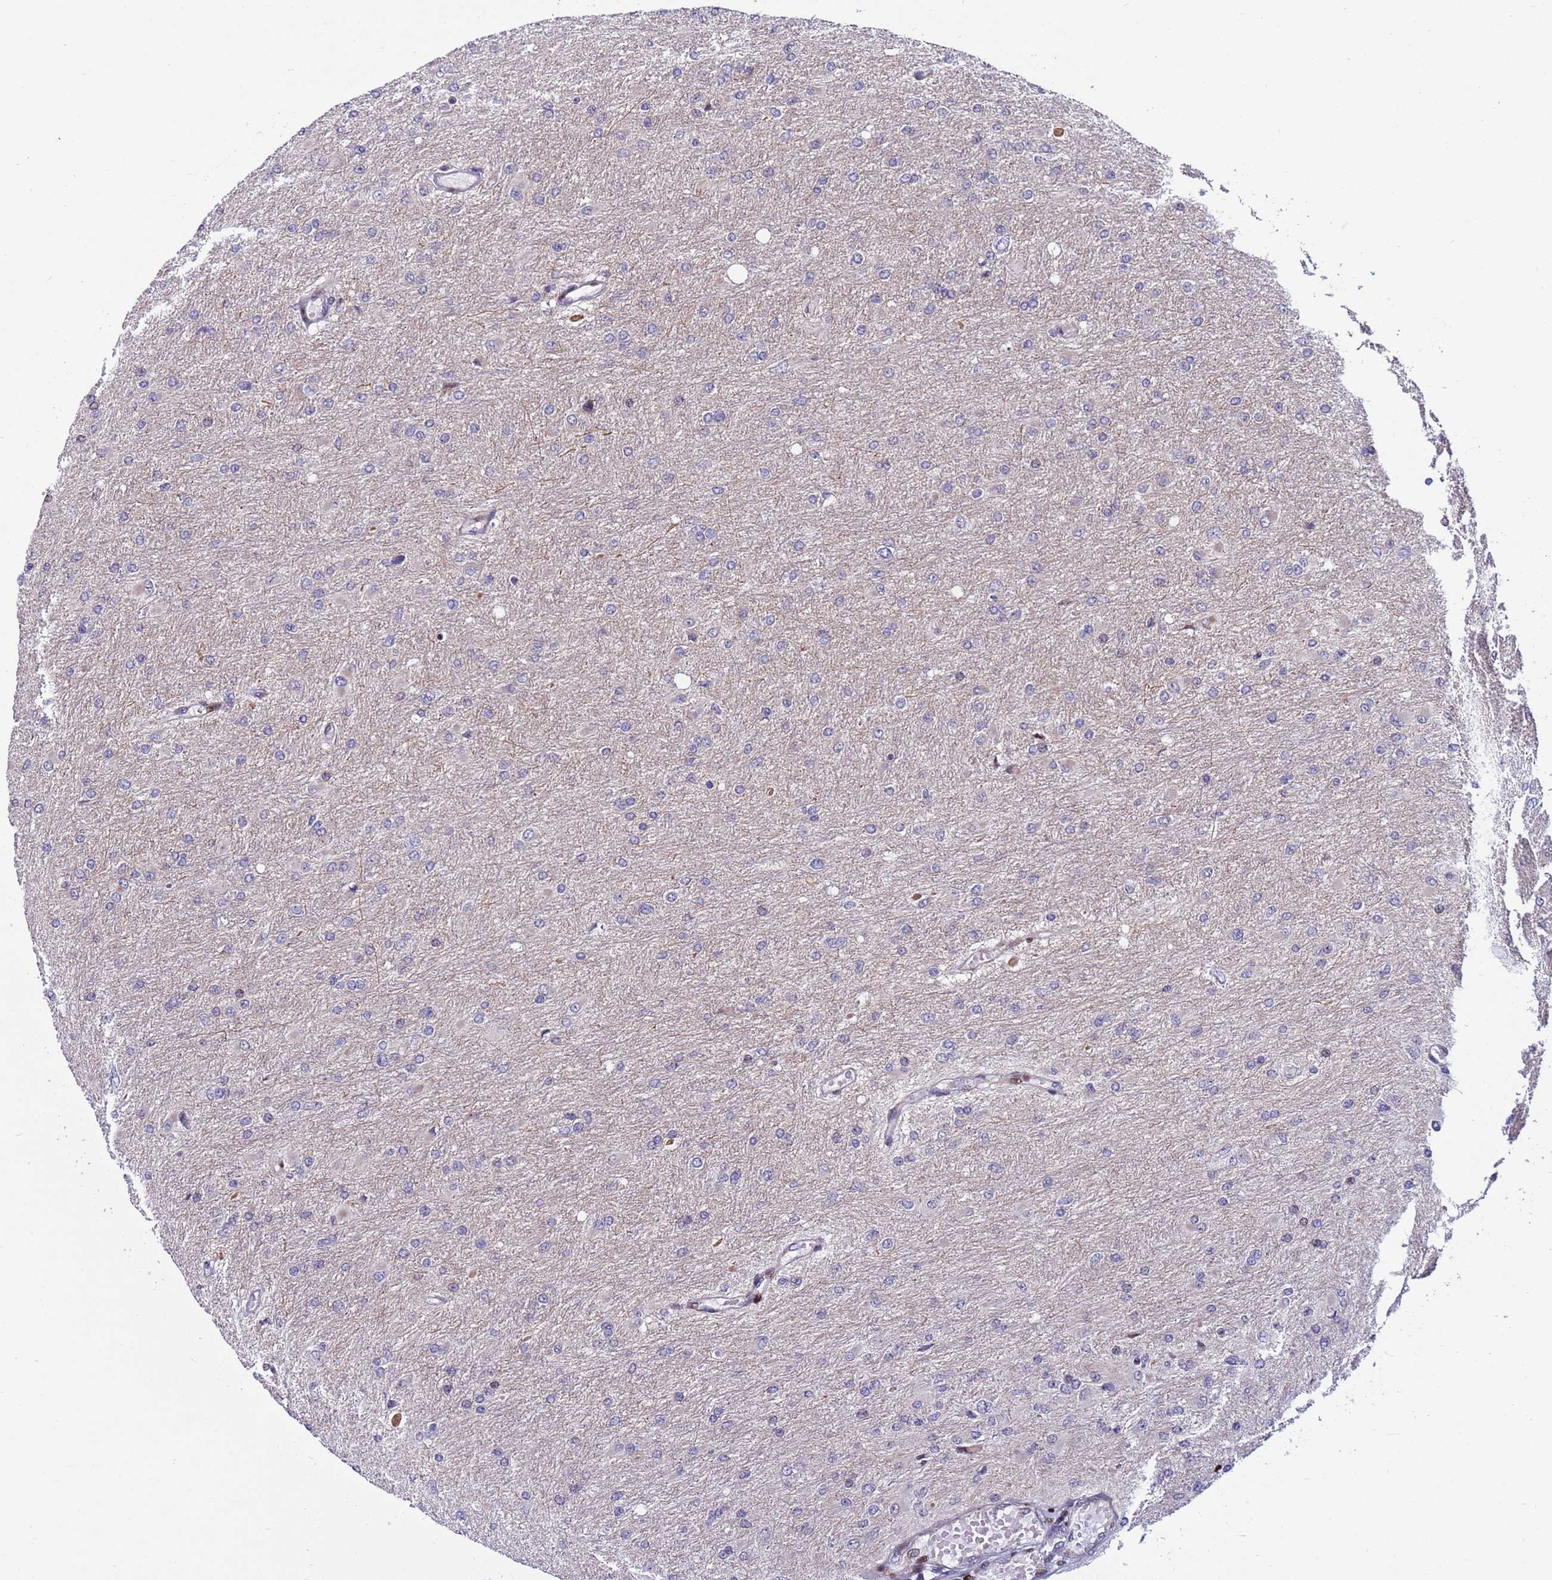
{"staining": {"intensity": "negative", "quantity": "none", "location": "none"}, "tissue": "glioma", "cell_type": "Tumor cells", "image_type": "cancer", "snomed": [{"axis": "morphology", "description": "Glioma, malignant, High grade"}, {"axis": "topography", "description": "Cerebral cortex"}], "caption": "Immunohistochemical staining of human malignant glioma (high-grade) displays no significant expression in tumor cells.", "gene": "WBP11", "patient": {"sex": "female", "age": 36}}